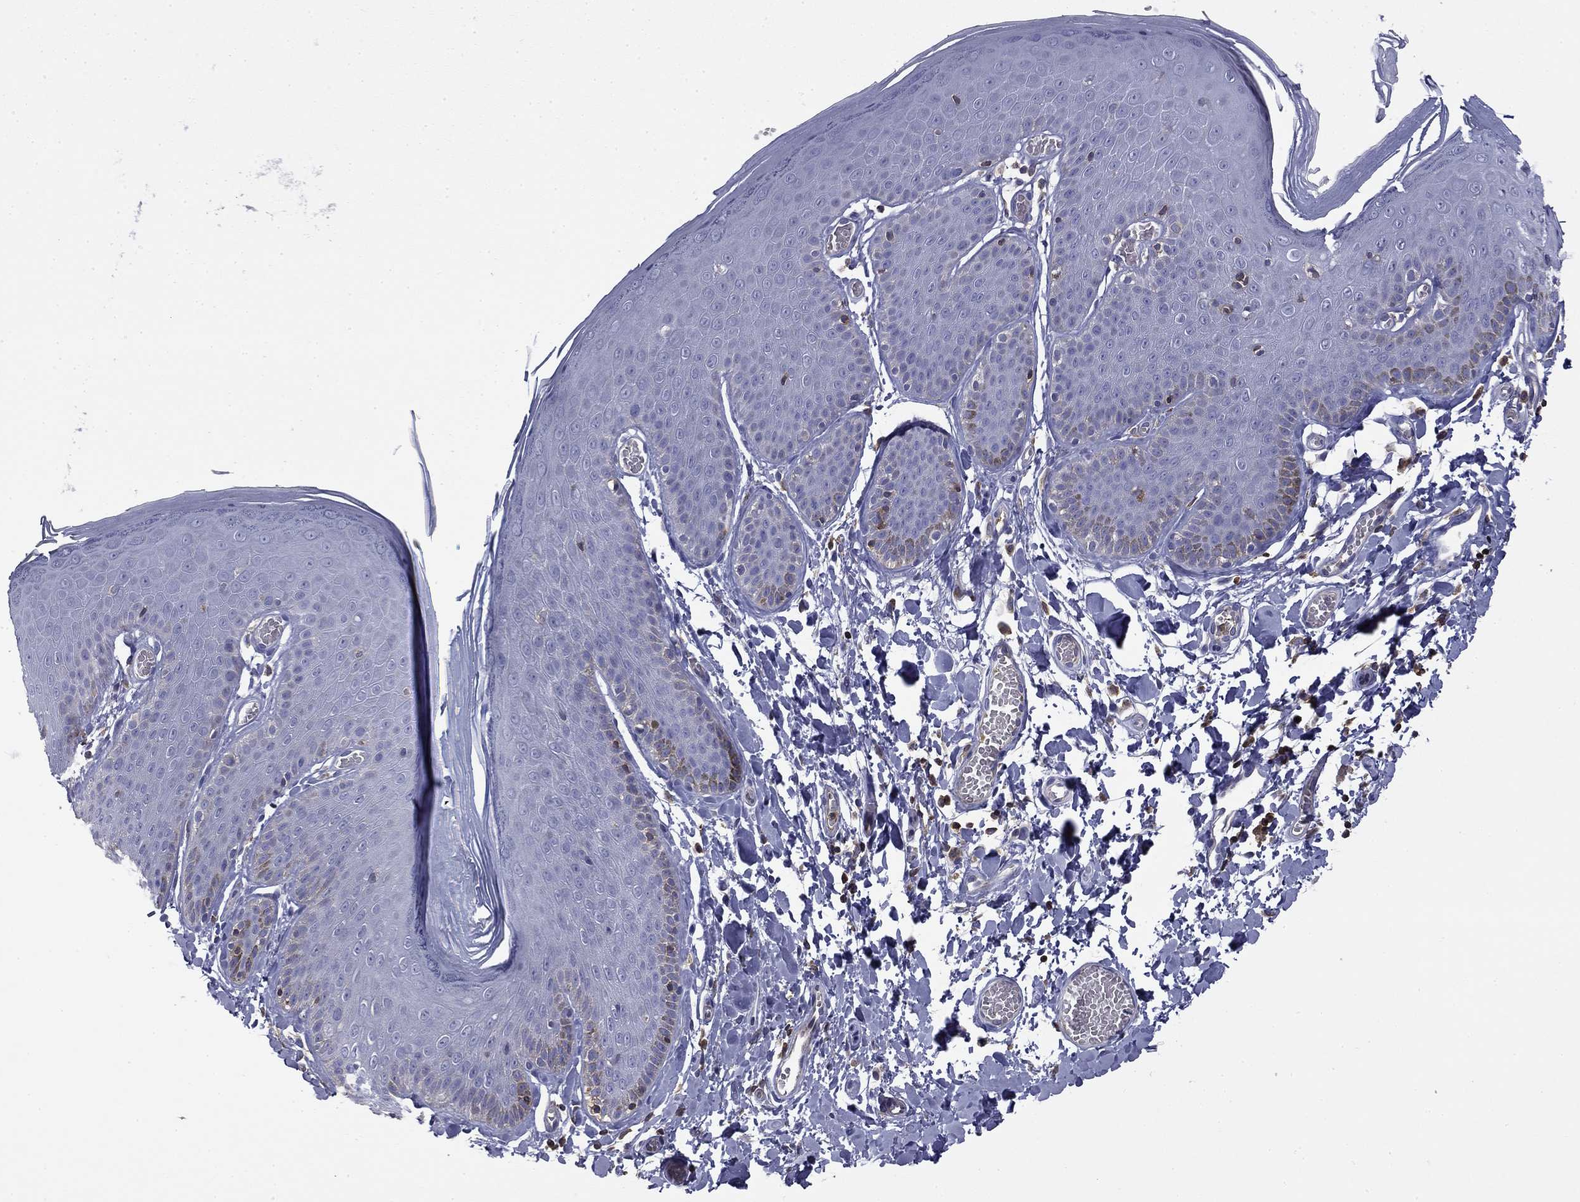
{"staining": {"intensity": "negative", "quantity": "none", "location": "none"}, "tissue": "skin", "cell_type": "Epidermal cells", "image_type": "normal", "snomed": [{"axis": "morphology", "description": "Normal tissue, NOS"}, {"axis": "topography", "description": "Anal"}], "caption": "Immunohistochemical staining of unremarkable skin reveals no significant positivity in epidermal cells. Brightfield microscopy of immunohistochemistry (IHC) stained with DAB (3,3'-diaminobenzidine) (brown) and hematoxylin (blue), captured at high magnification.", "gene": "ARHGAP45", "patient": {"sex": "male", "age": 53}}